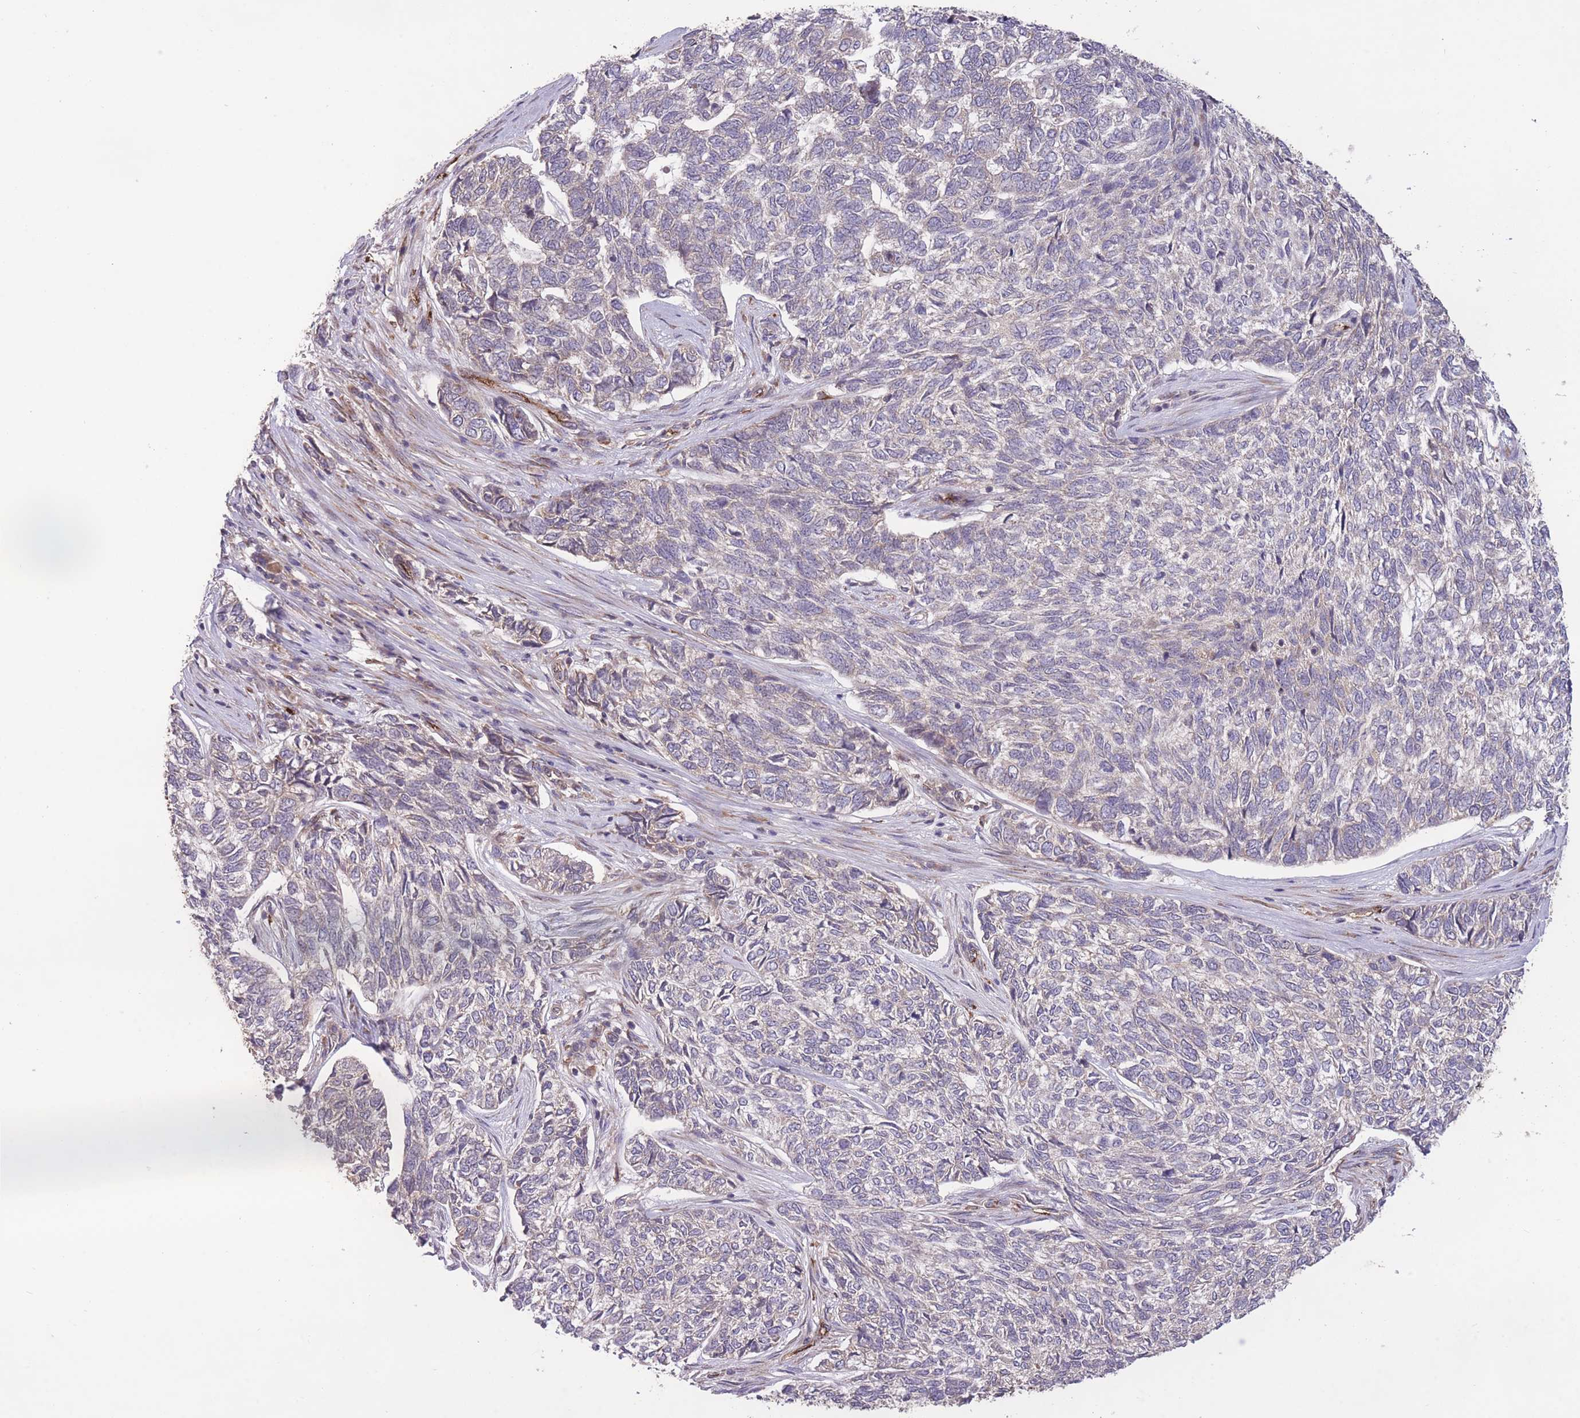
{"staining": {"intensity": "negative", "quantity": "none", "location": "none"}, "tissue": "skin cancer", "cell_type": "Tumor cells", "image_type": "cancer", "snomed": [{"axis": "morphology", "description": "Basal cell carcinoma"}, {"axis": "topography", "description": "Skin"}], "caption": "Immunohistochemistry histopathology image of neoplastic tissue: human skin cancer (basal cell carcinoma) stained with DAB (3,3'-diaminobenzidine) reveals no significant protein expression in tumor cells.", "gene": "CISH", "patient": {"sex": "female", "age": 65}}